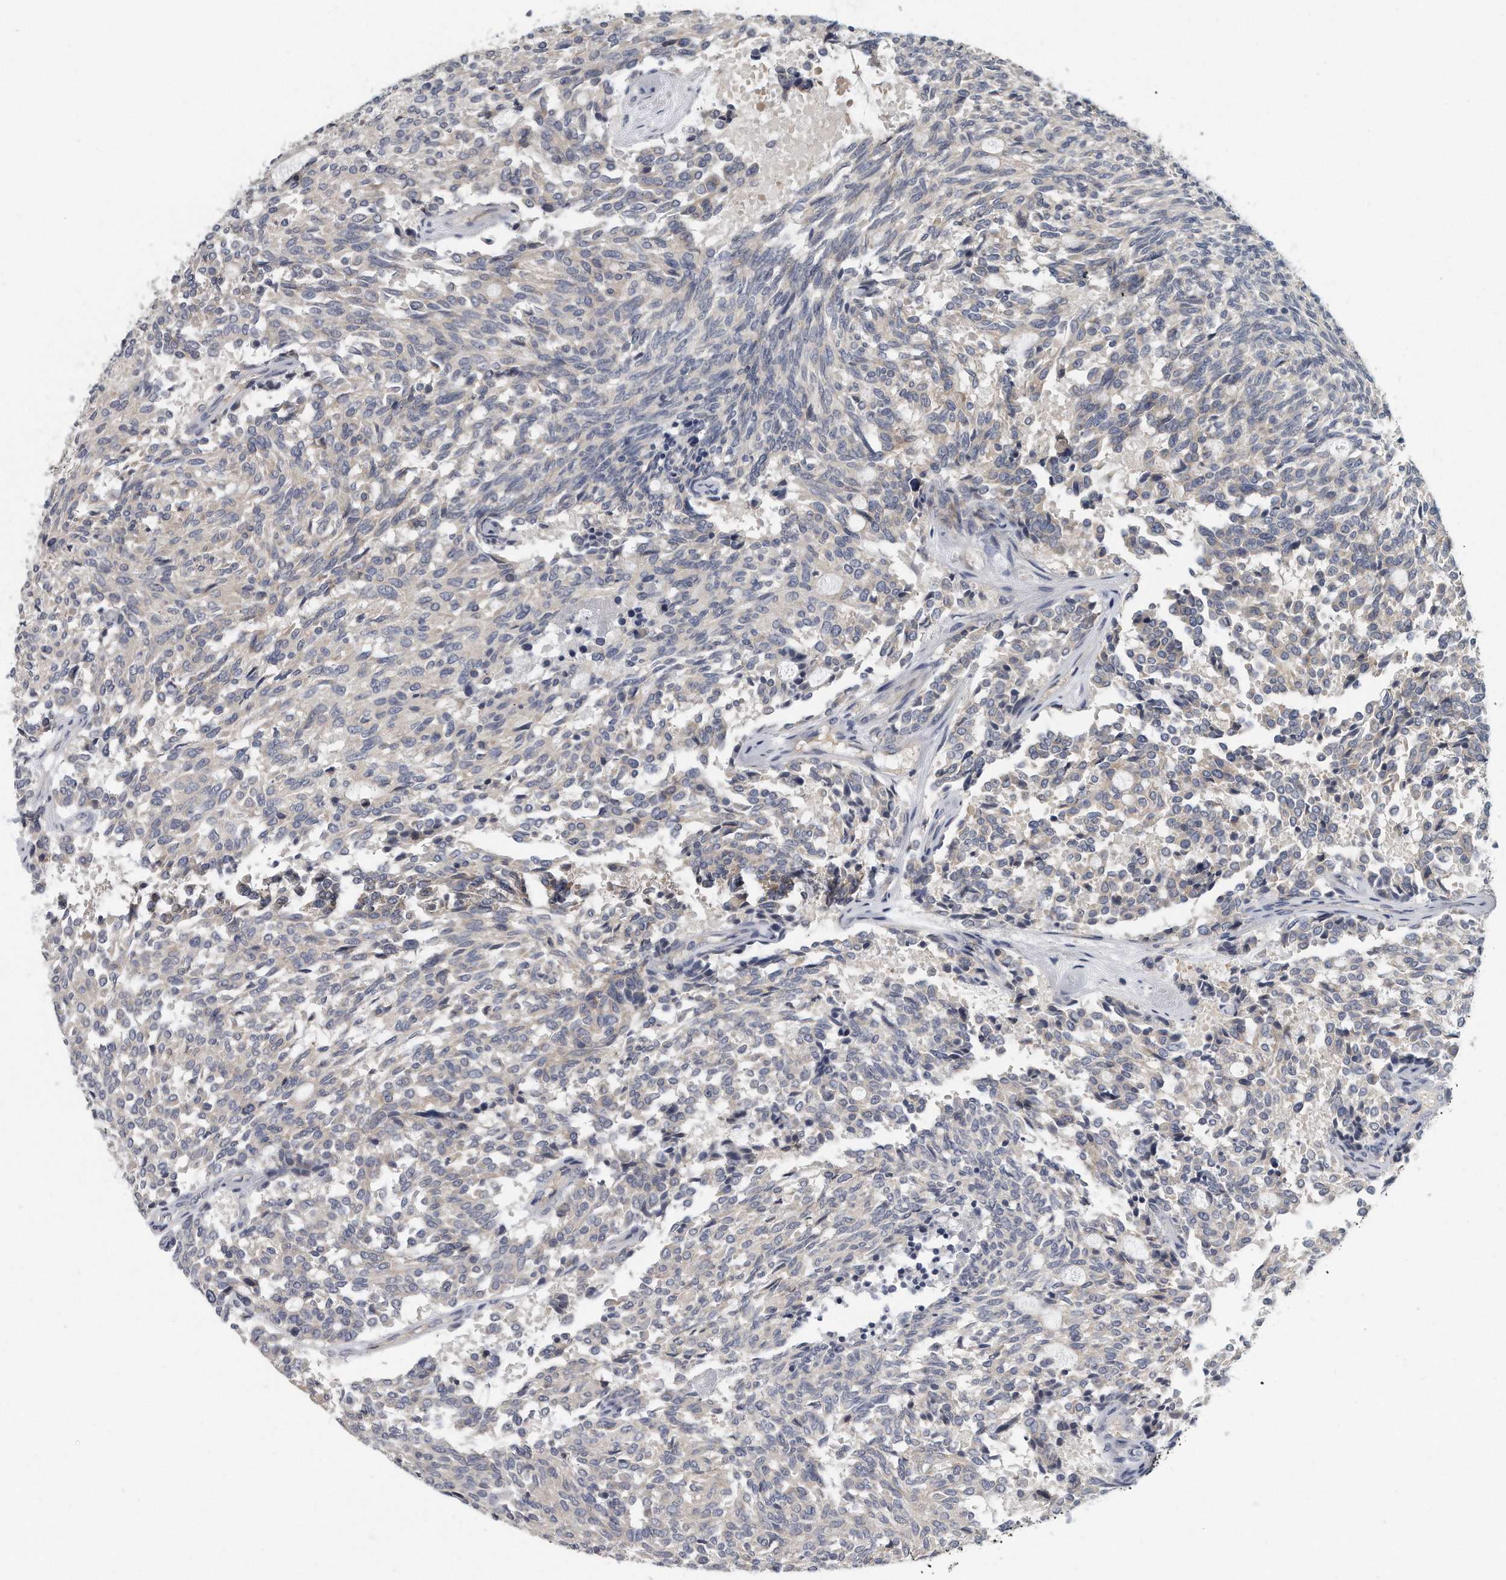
{"staining": {"intensity": "negative", "quantity": "none", "location": "none"}, "tissue": "carcinoid", "cell_type": "Tumor cells", "image_type": "cancer", "snomed": [{"axis": "morphology", "description": "Carcinoid, malignant, NOS"}, {"axis": "topography", "description": "Pancreas"}], "caption": "The immunohistochemistry (IHC) photomicrograph has no significant expression in tumor cells of malignant carcinoid tissue.", "gene": "PLEKHA6", "patient": {"sex": "female", "age": 54}}